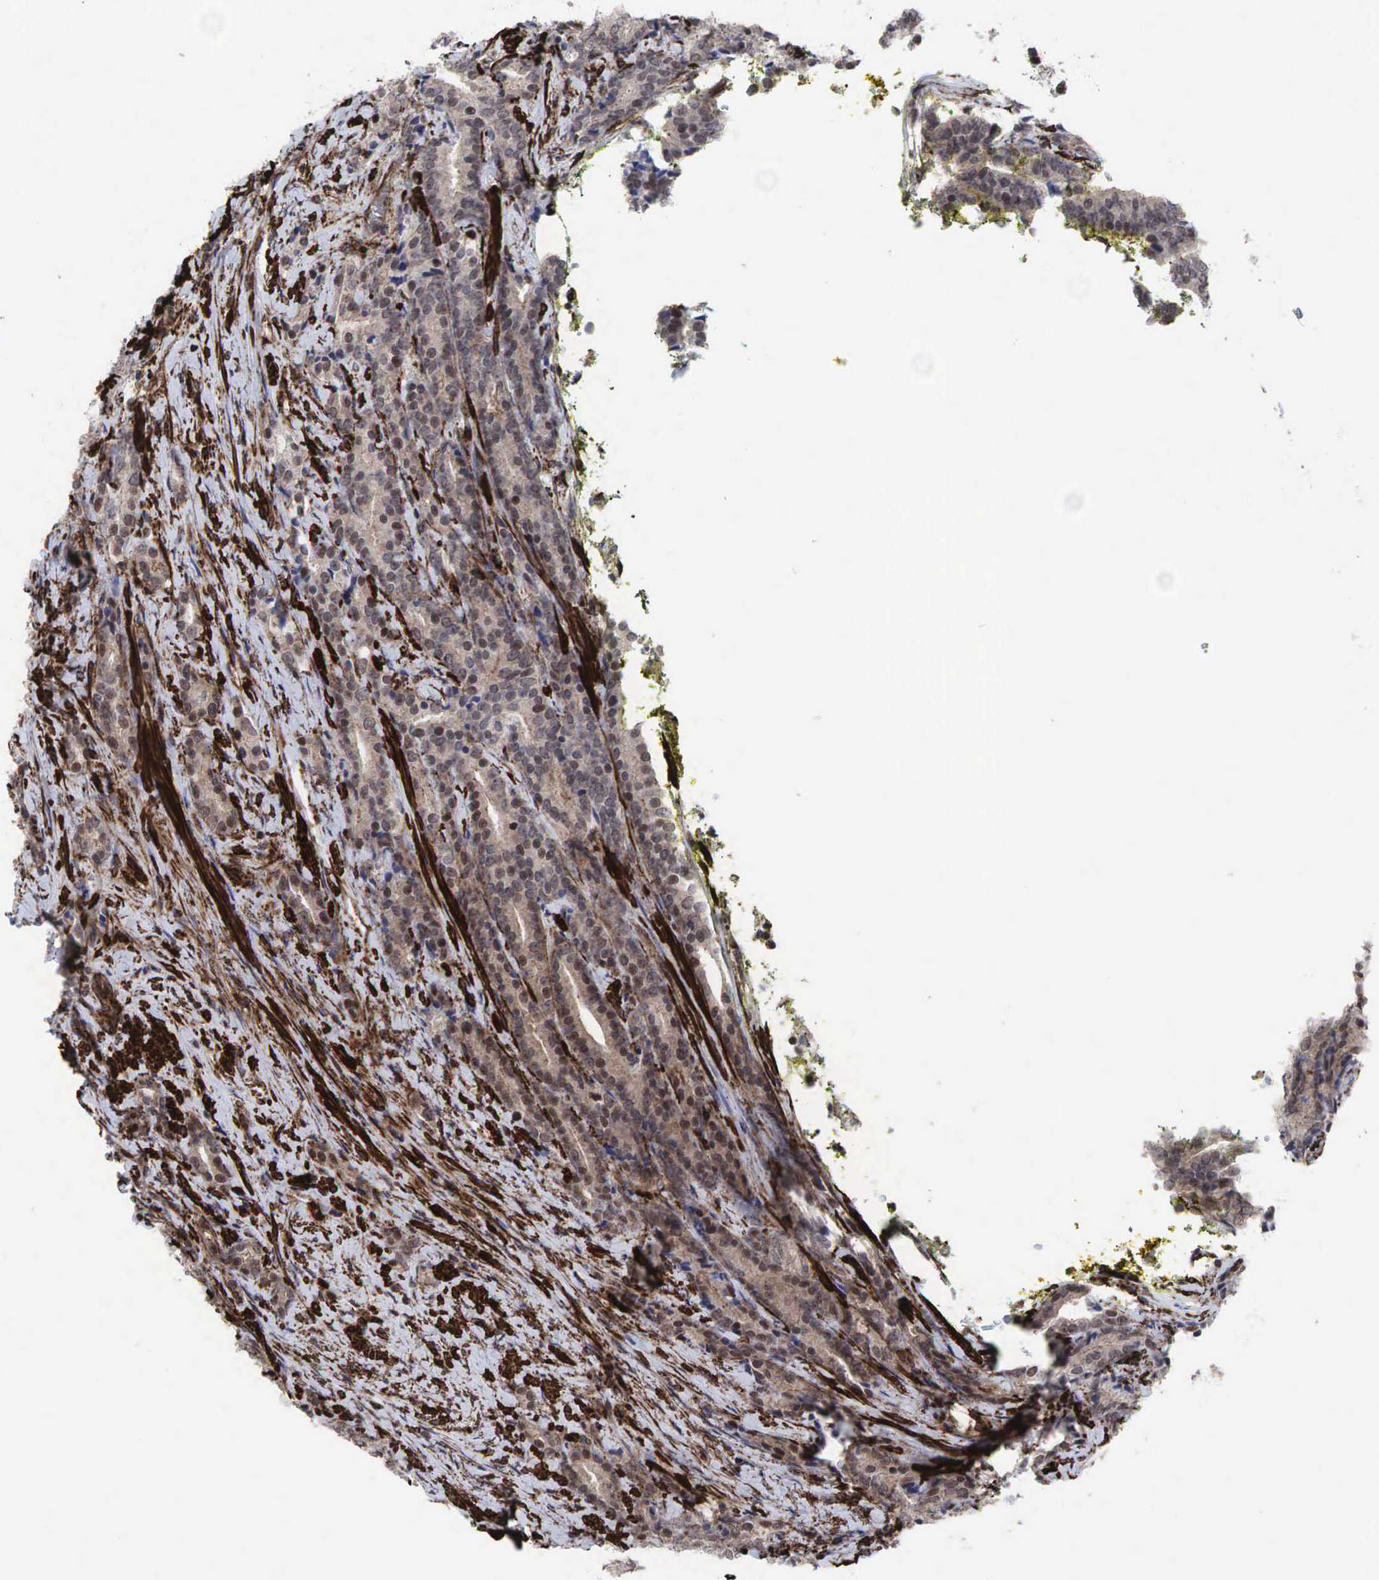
{"staining": {"intensity": "weak", "quantity": ">75%", "location": "cytoplasmic/membranous"}, "tissue": "prostate cancer", "cell_type": "Tumor cells", "image_type": "cancer", "snomed": [{"axis": "morphology", "description": "Adenocarcinoma, Medium grade"}, {"axis": "topography", "description": "Prostate"}], "caption": "Immunohistochemistry (IHC) micrograph of neoplastic tissue: prostate cancer stained using immunohistochemistry reveals low levels of weak protein expression localized specifically in the cytoplasmic/membranous of tumor cells, appearing as a cytoplasmic/membranous brown color.", "gene": "GPRASP1", "patient": {"sex": "male", "age": 65}}